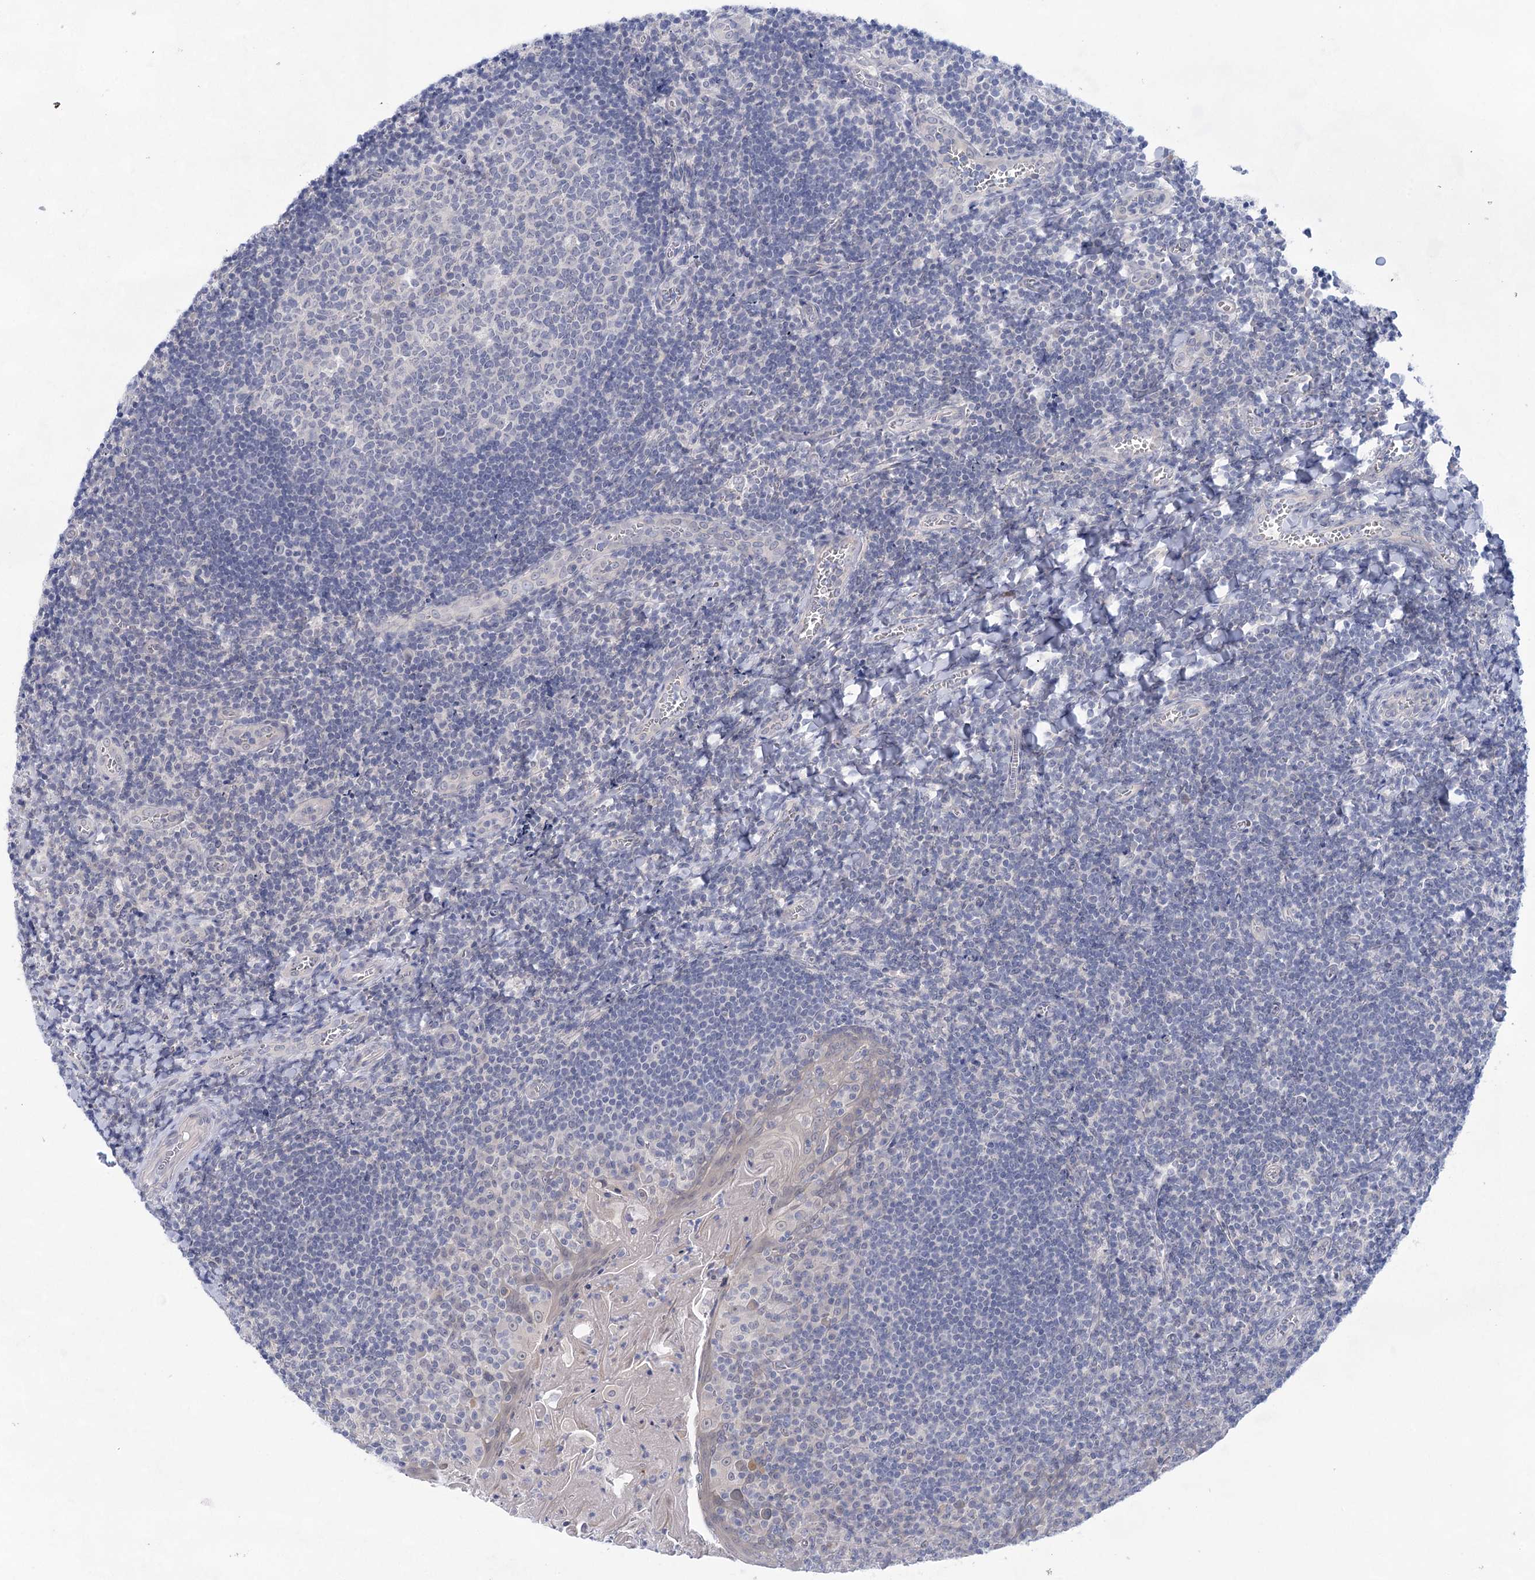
{"staining": {"intensity": "negative", "quantity": "none", "location": "none"}, "tissue": "tonsil", "cell_type": "Germinal center cells", "image_type": "normal", "snomed": [{"axis": "morphology", "description": "Normal tissue, NOS"}, {"axis": "topography", "description": "Tonsil"}], "caption": "This is a image of IHC staining of normal tonsil, which shows no positivity in germinal center cells.", "gene": "LALBA", "patient": {"sex": "male", "age": 27}}